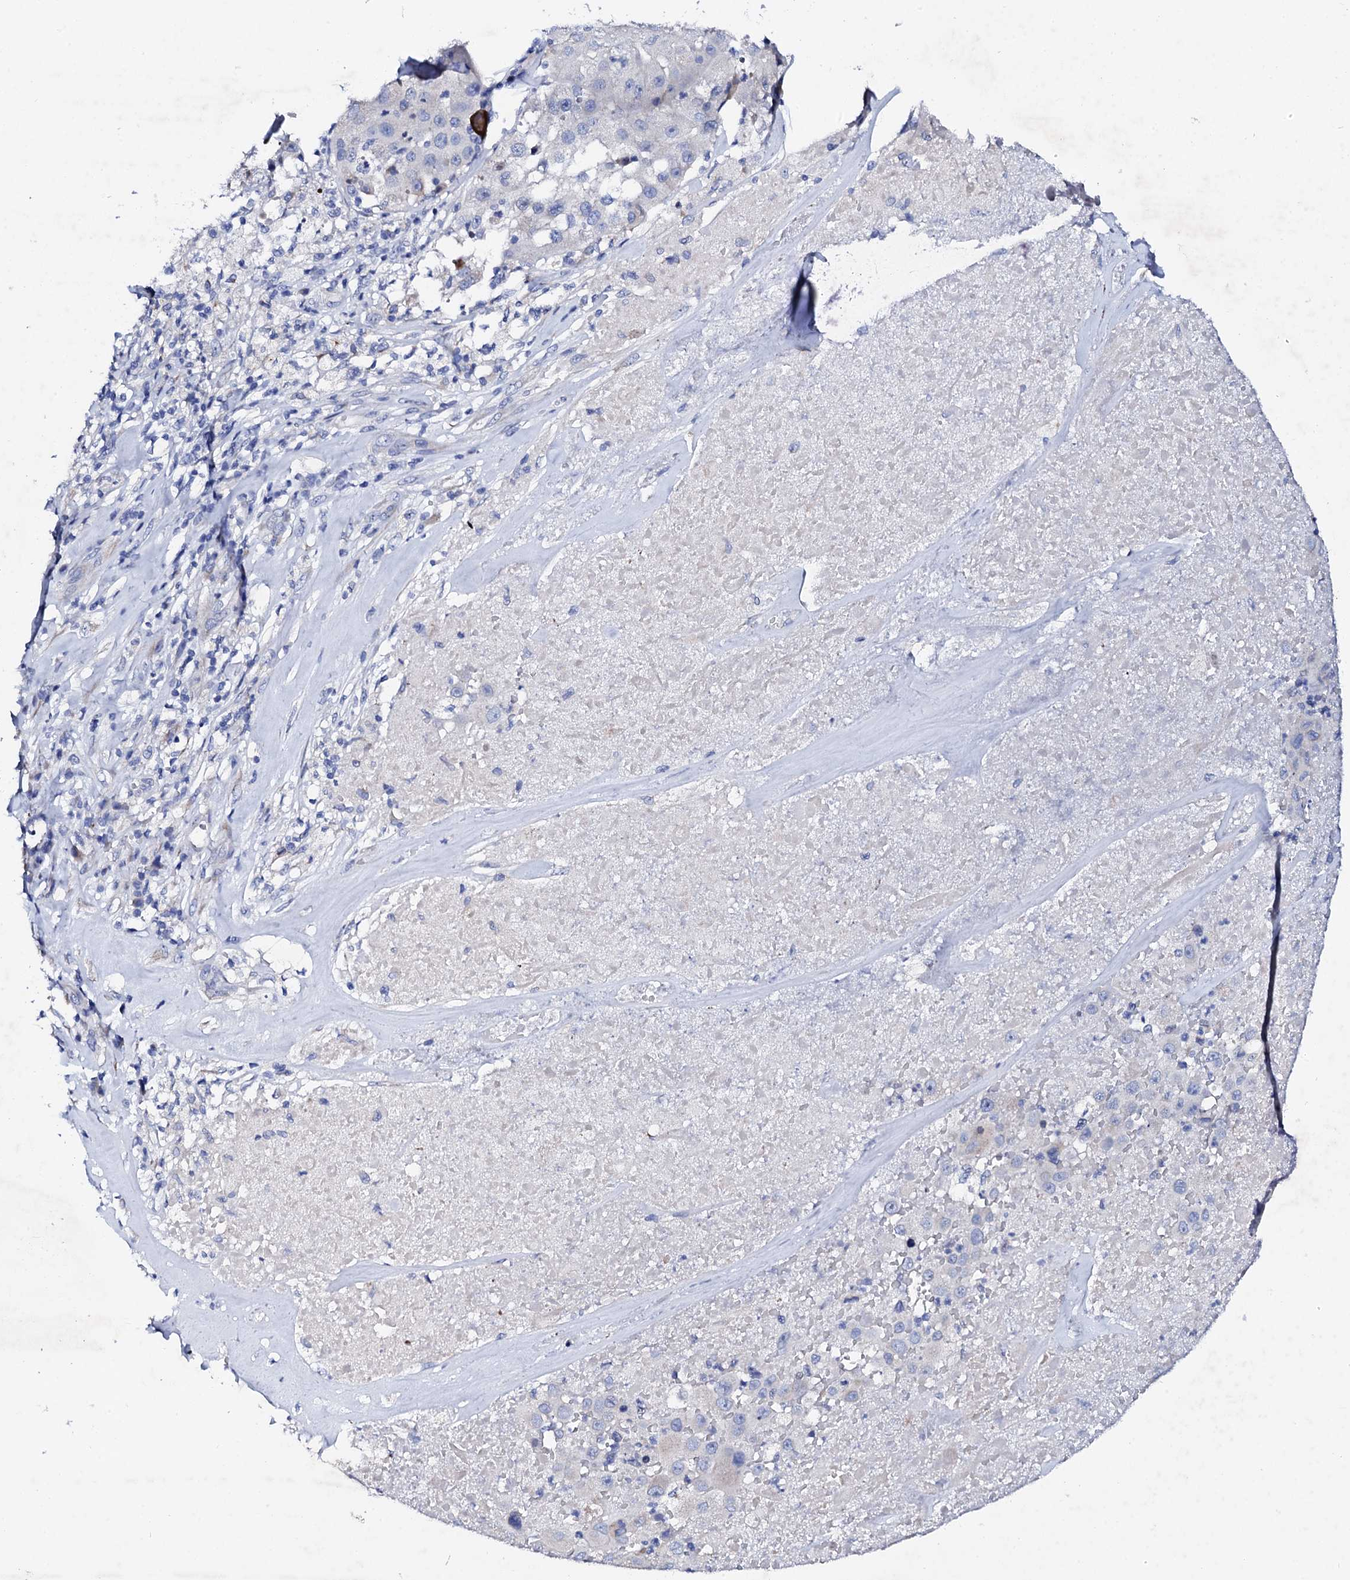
{"staining": {"intensity": "negative", "quantity": "none", "location": "none"}, "tissue": "melanoma", "cell_type": "Tumor cells", "image_type": "cancer", "snomed": [{"axis": "morphology", "description": "Malignant melanoma, Metastatic site"}, {"axis": "topography", "description": "Lymph node"}], "caption": "Melanoma was stained to show a protein in brown. There is no significant positivity in tumor cells.", "gene": "TRDN", "patient": {"sex": "male", "age": 62}}